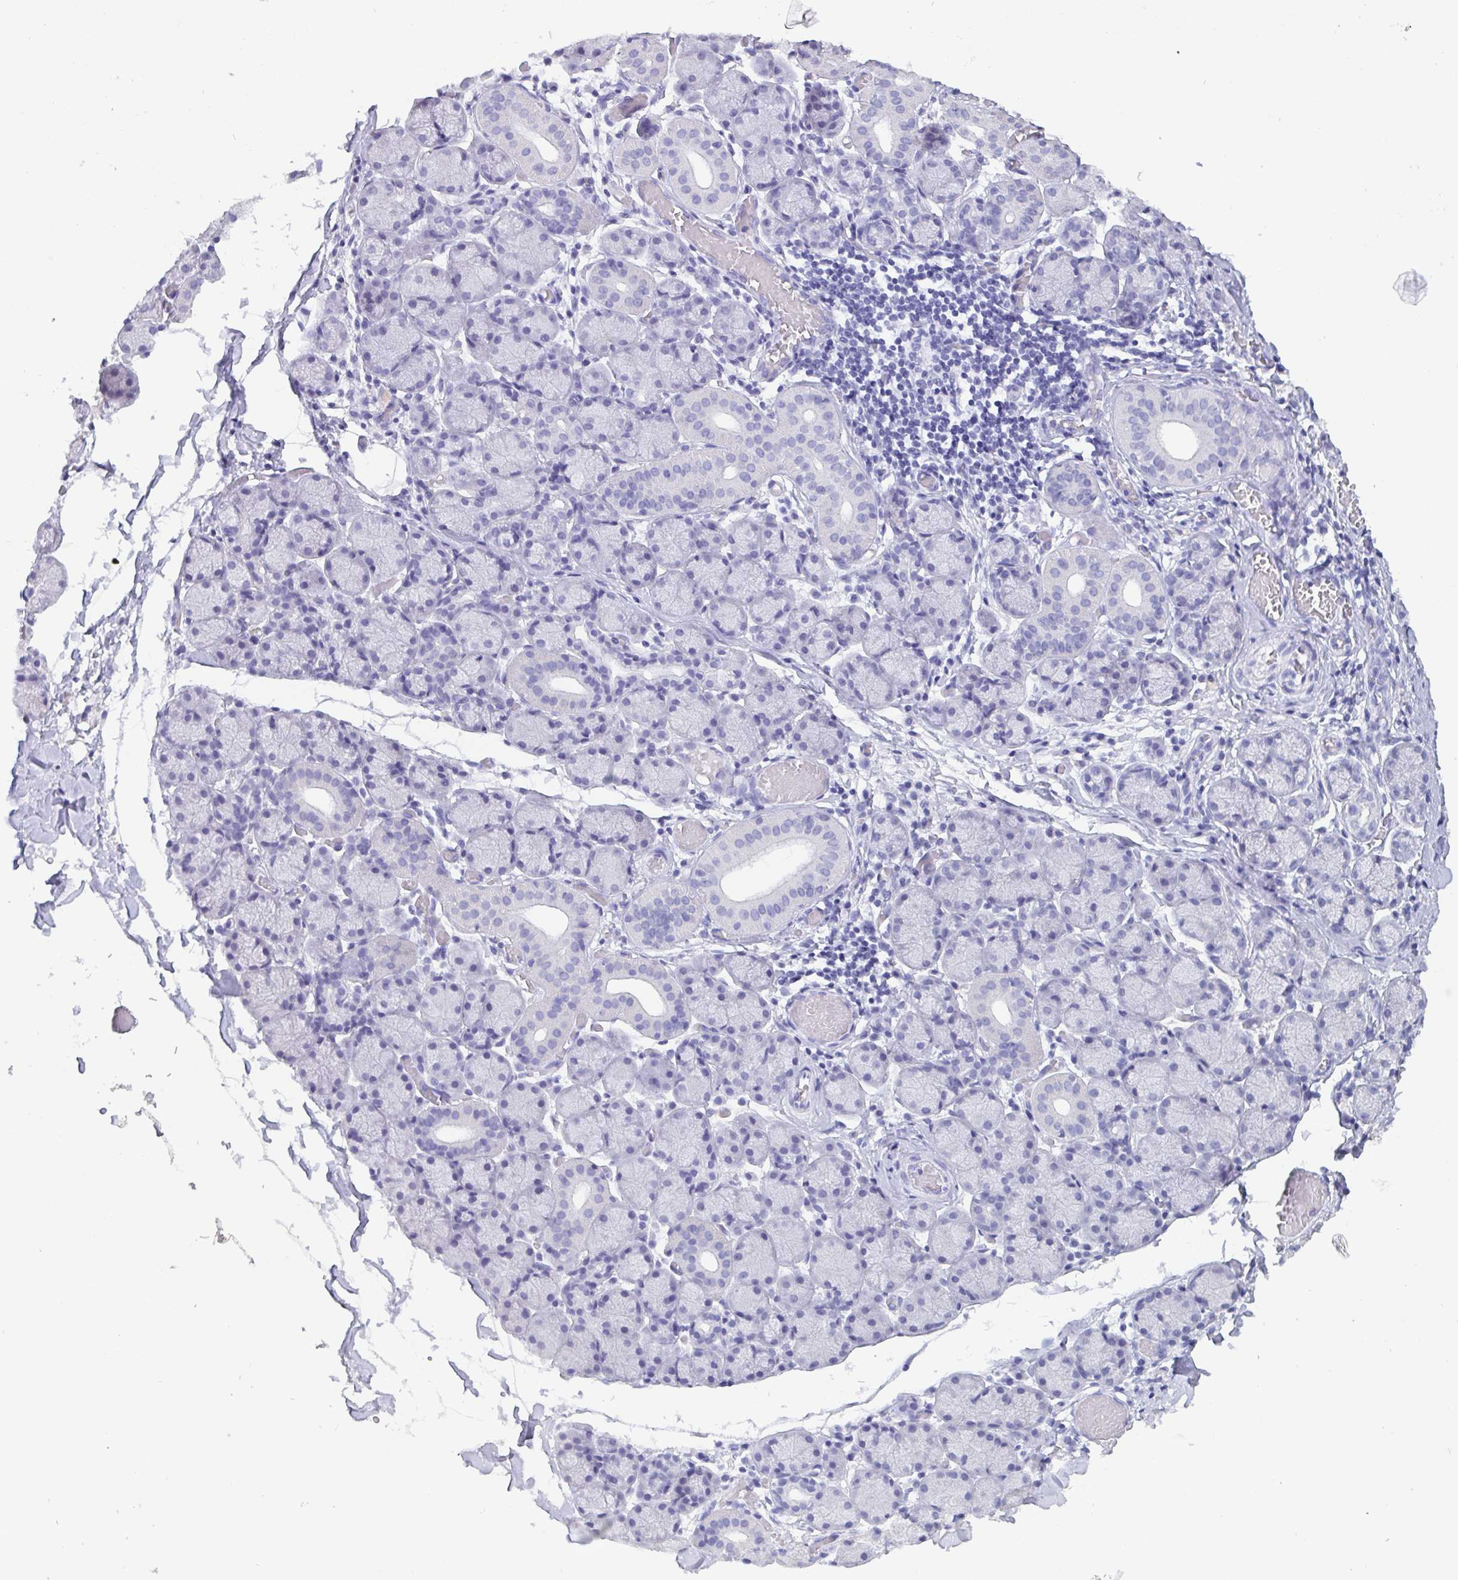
{"staining": {"intensity": "negative", "quantity": "none", "location": "none"}, "tissue": "salivary gland", "cell_type": "Glandular cells", "image_type": "normal", "snomed": [{"axis": "morphology", "description": "Normal tissue, NOS"}, {"axis": "topography", "description": "Salivary gland"}], "caption": "Salivary gland stained for a protein using immunohistochemistry exhibits no positivity glandular cells.", "gene": "SCGN", "patient": {"sex": "female", "age": 24}}